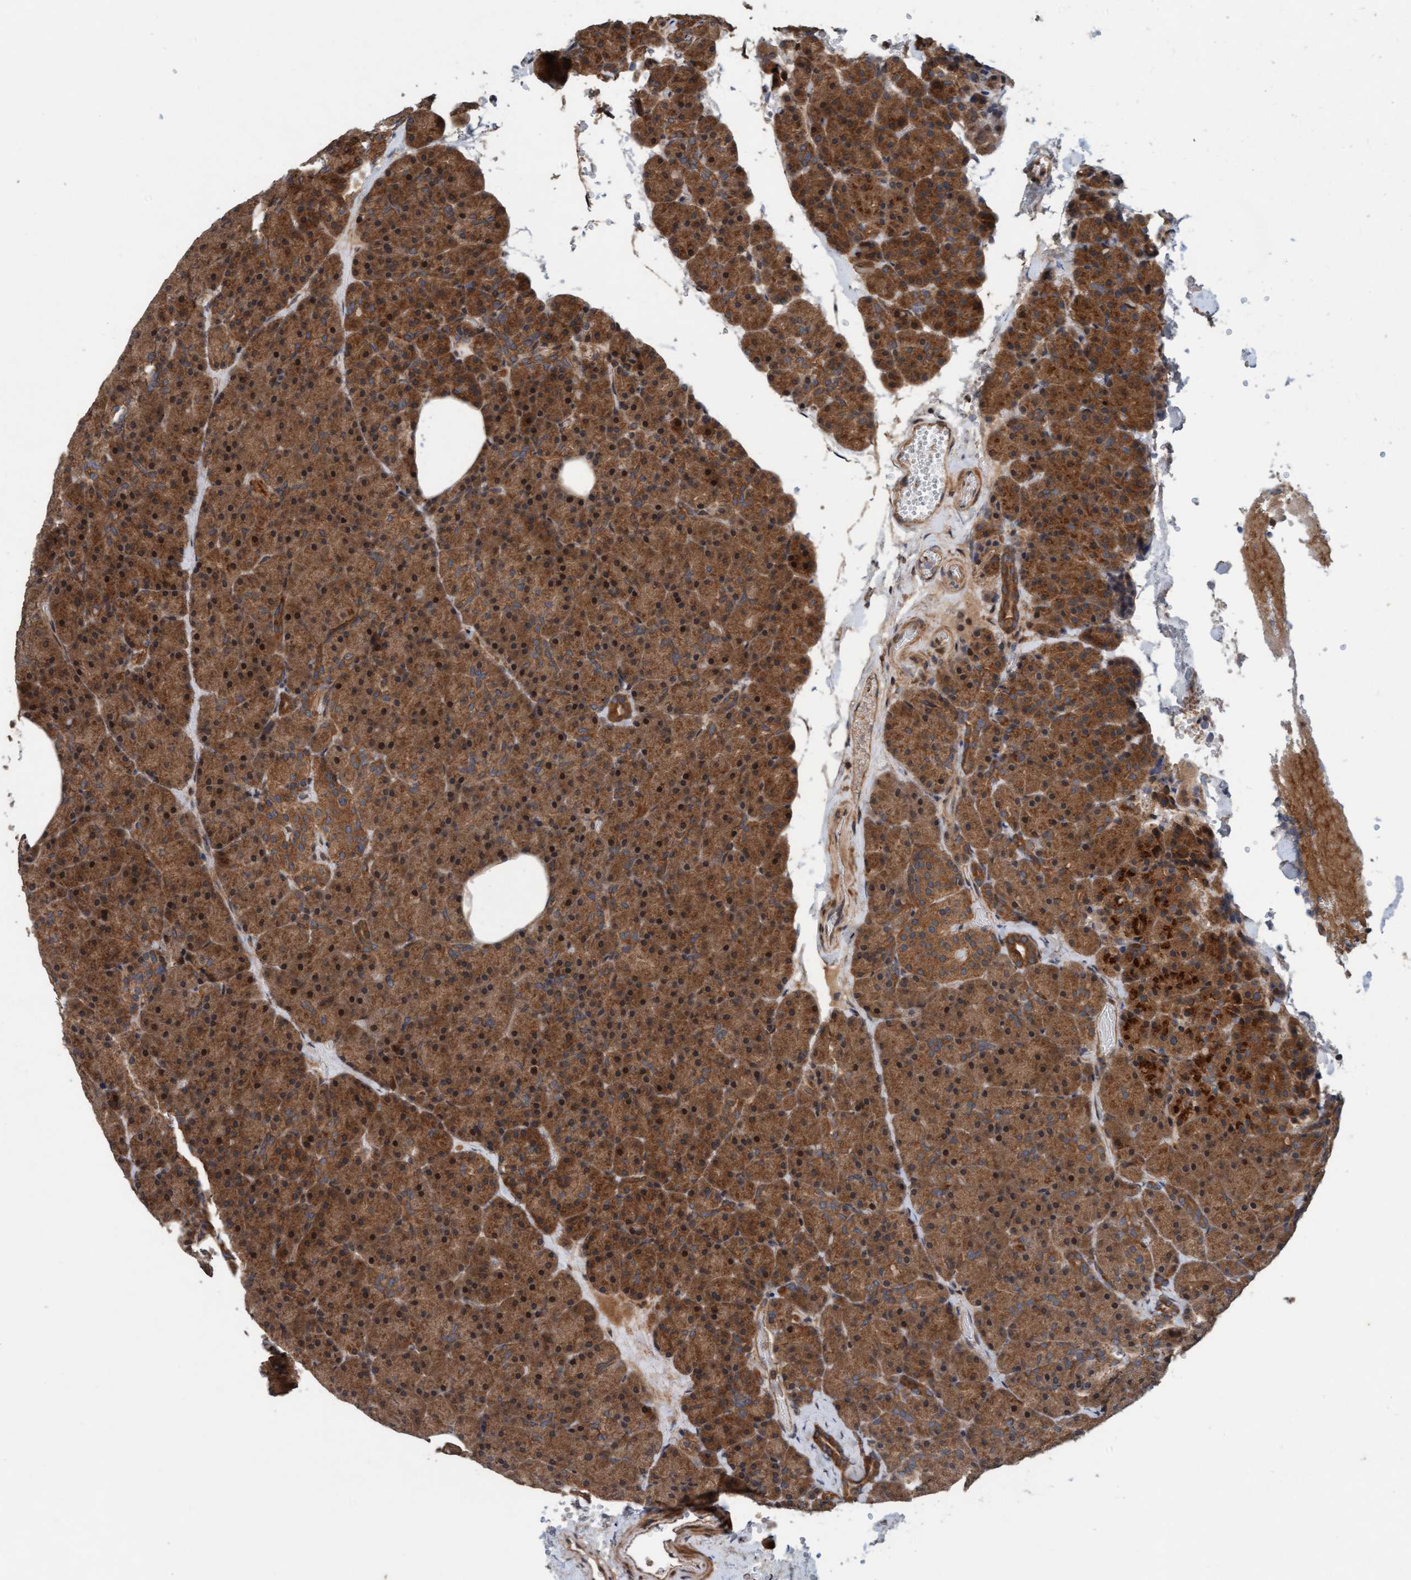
{"staining": {"intensity": "moderate", "quantity": ">75%", "location": "cytoplasmic/membranous,nuclear"}, "tissue": "pancreas", "cell_type": "Exocrine glandular cells", "image_type": "normal", "snomed": [{"axis": "morphology", "description": "Normal tissue, NOS"}, {"axis": "morphology", "description": "Carcinoid, malignant, NOS"}, {"axis": "topography", "description": "Pancreas"}], "caption": "An image of pancreas stained for a protein exhibits moderate cytoplasmic/membranous,nuclear brown staining in exocrine glandular cells. (Brightfield microscopy of DAB IHC at high magnification).", "gene": "MLXIP", "patient": {"sex": "female", "age": 35}}